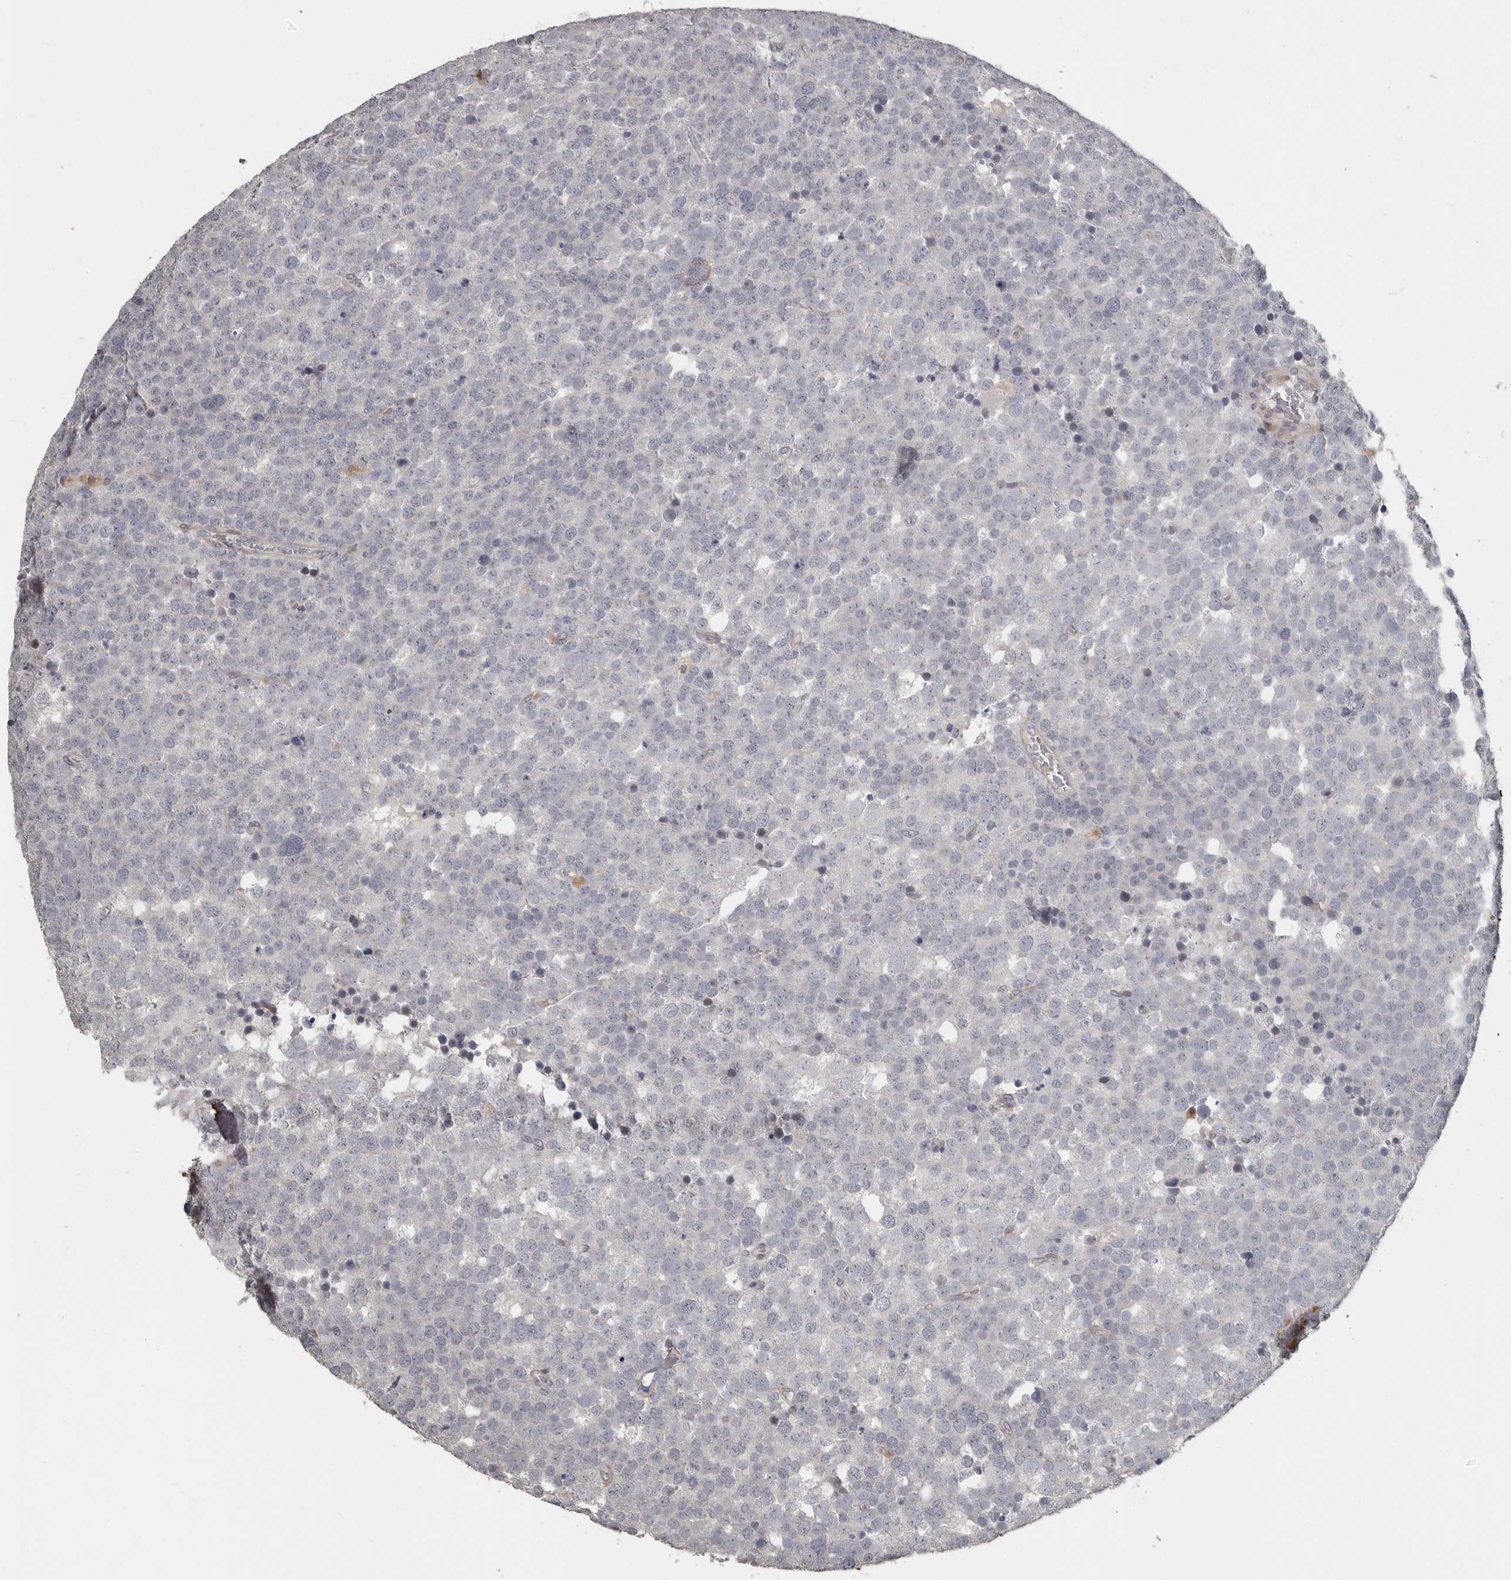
{"staining": {"intensity": "negative", "quantity": "none", "location": "none"}, "tissue": "testis cancer", "cell_type": "Tumor cells", "image_type": "cancer", "snomed": [{"axis": "morphology", "description": "Seminoma, NOS"}, {"axis": "topography", "description": "Testis"}], "caption": "Seminoma (testis) was stained to show a protein in brown. There is no significant positivity in tumor cells.", "gene": "KCNJ8", "patient": {"sex": "male", "age": 71}}